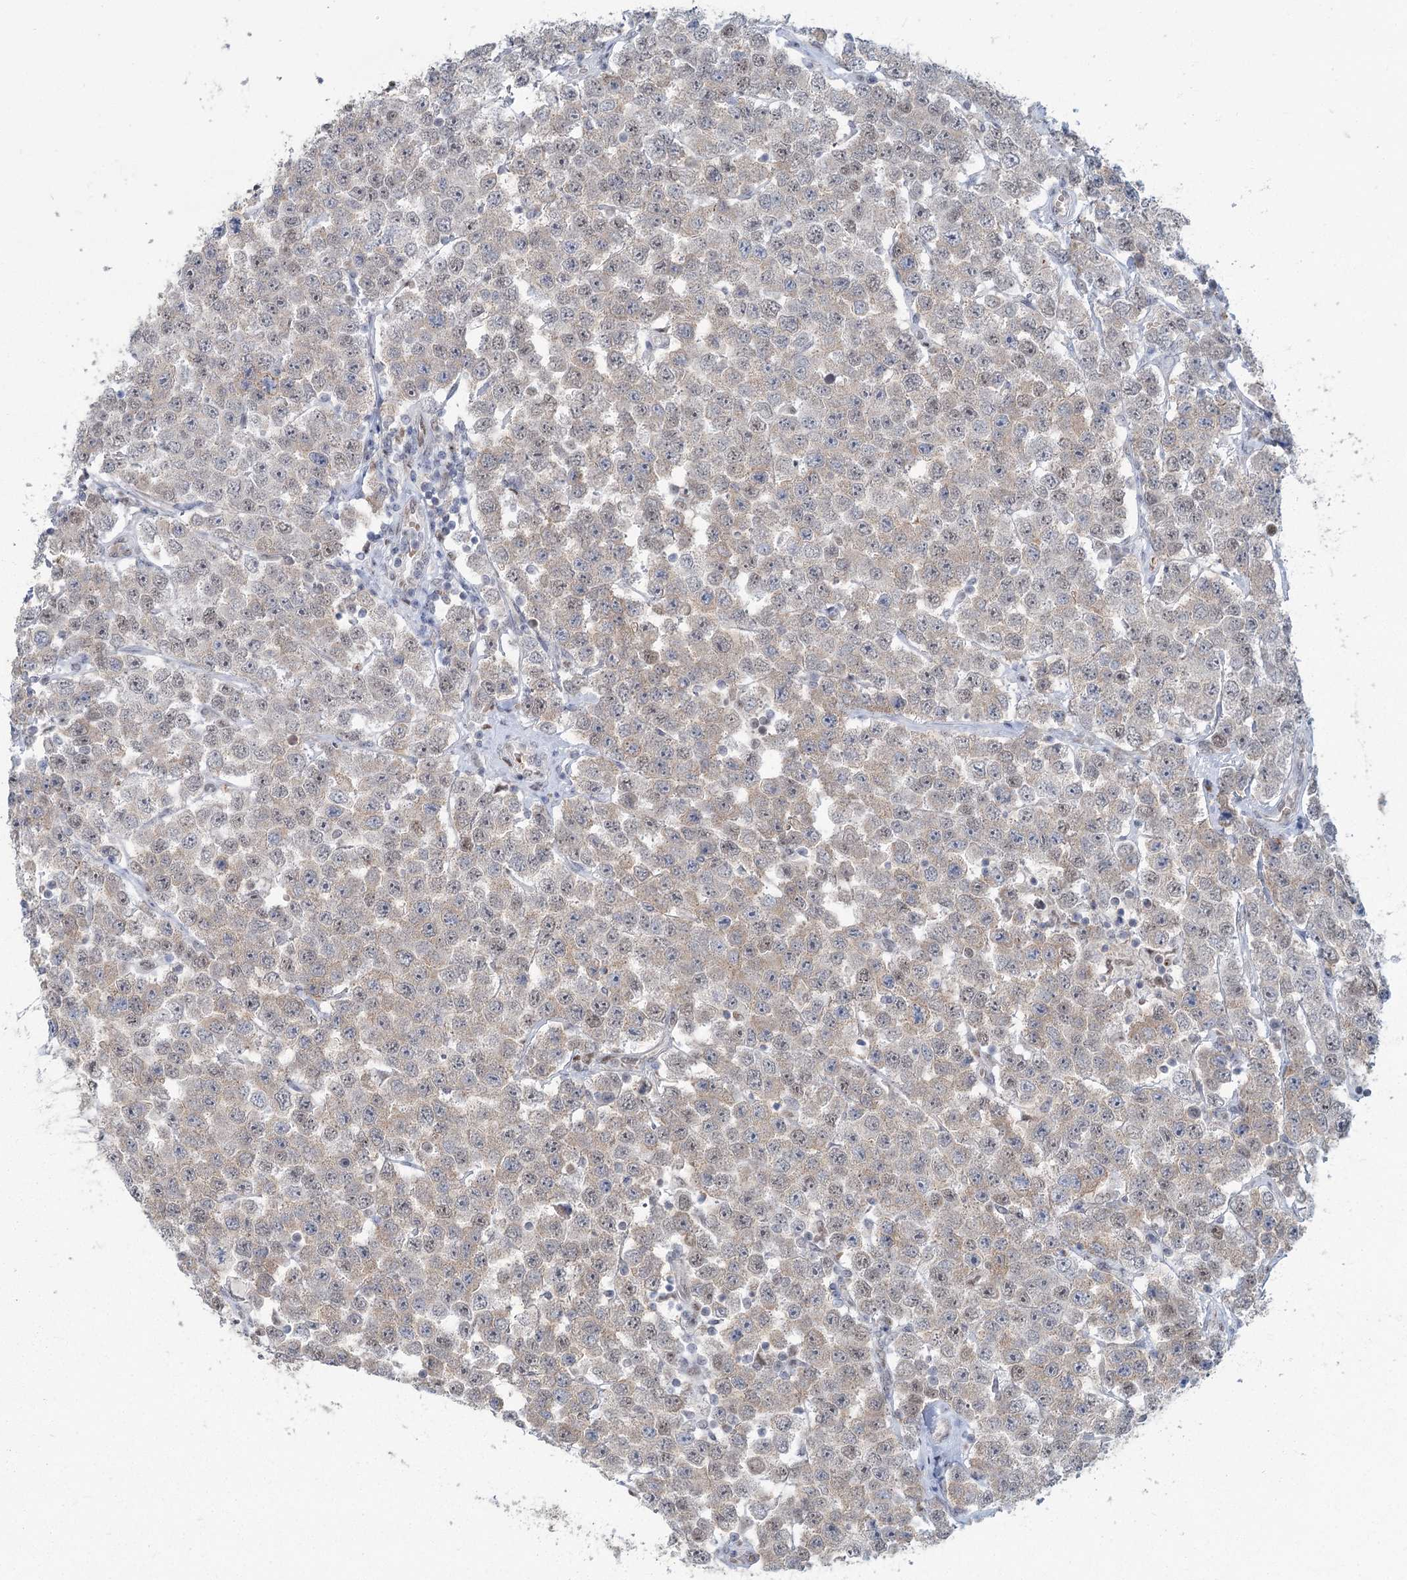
{"staining": {"intensity": "weak", "quantity": "<25%", "location": "cytoplasmic/membranous"}, "tissue": "testis cancer", "cell_type": "Tumor cells", "image_type": "cancer", "snomed": [{"axis": "morphology", "description": "Seminoma, NOS"}, {"axis": "topography", "description": "Testis"}], "caption": "Human testis cancer (seminoma) stained for a protein using immunohistochemistry (IHC) displays no positivity in tumor cells.", "gene": "MTG1", "patient": {"sex": "male", "age": 28}}